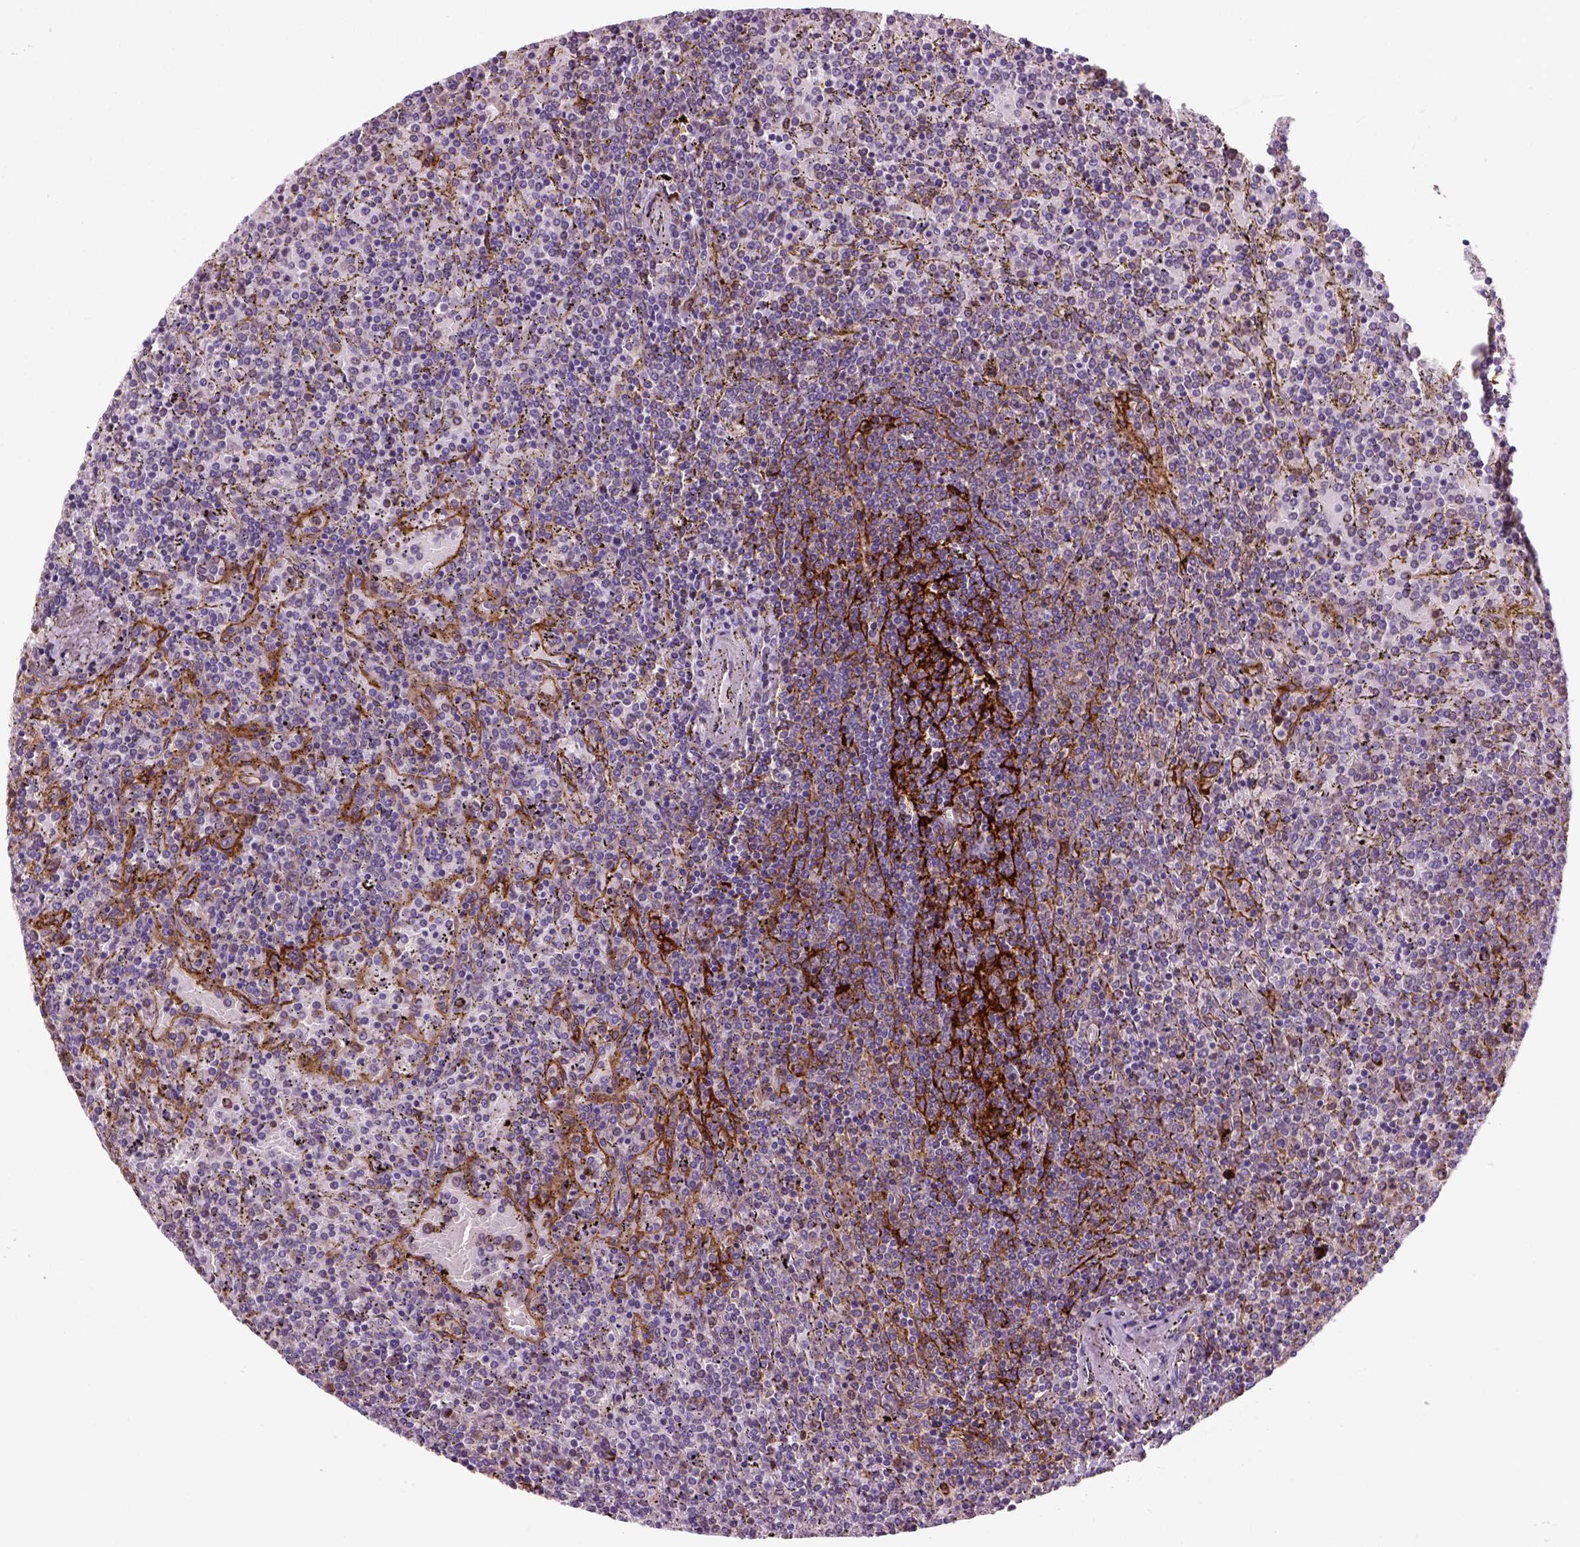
{"staining": {"intensity": "negative", "quantity": "none", "location": "none"}, "tissue": "lymphoma", "cell_type": "Tumor cells", "image_type": "cancer", "snomed": [{"axis": "morphology", "description": "Malignant lymphoma, non-Hodgkin's type, Low grade"}, {"axis": "topography", "description": "Spleen"}], "caption": "Tumor cells are negative for protein expression in human lymphoma. (Stains: DAB (3,3'-diaminobenzidine) immunohistochemistry (IHC) with hematoxylin counter stain, Microscopy: brightfield microscopy at high magnification).", "gene": "MARCKS", "patient": {"sex": "female", "age": 77}}